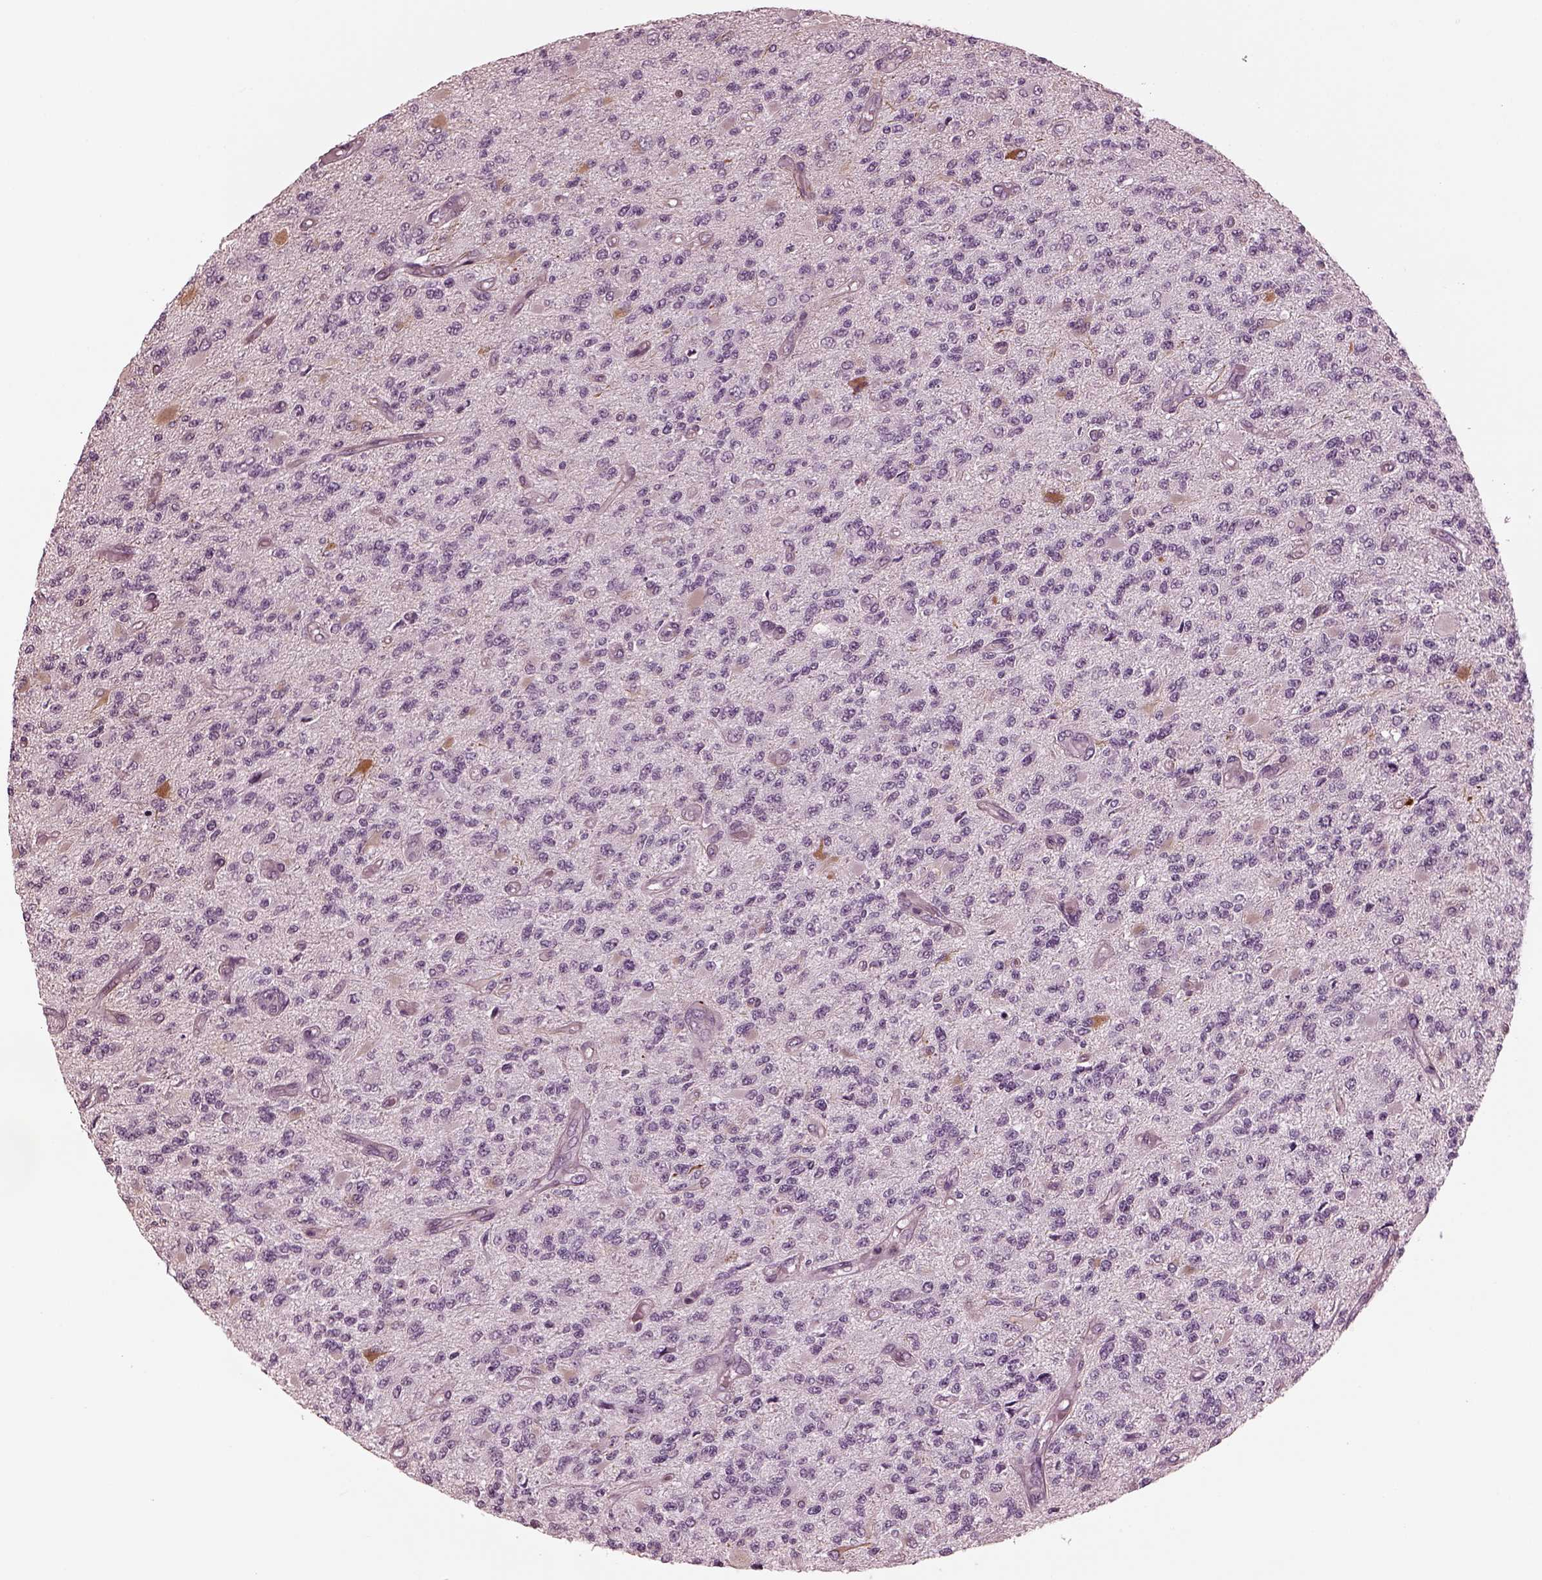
{"staining": {"intensity": "negative", "quantity": "none", "location": "none"}, "tissue": "glioma", "cell_type": "Tumor cells", "image_type": "cancer", "snomed": [{"axis": "morphology", "description": "Glioma, malignant, High grade"}, {"axis": "topography", "description": "Brain"}], "caption": "Human glioma stained for a protein using immunohistochemistry demonstrates no expression in tumor cells.", "gene": "KIF6", "patient": {"sex": "female", "age": 63}}